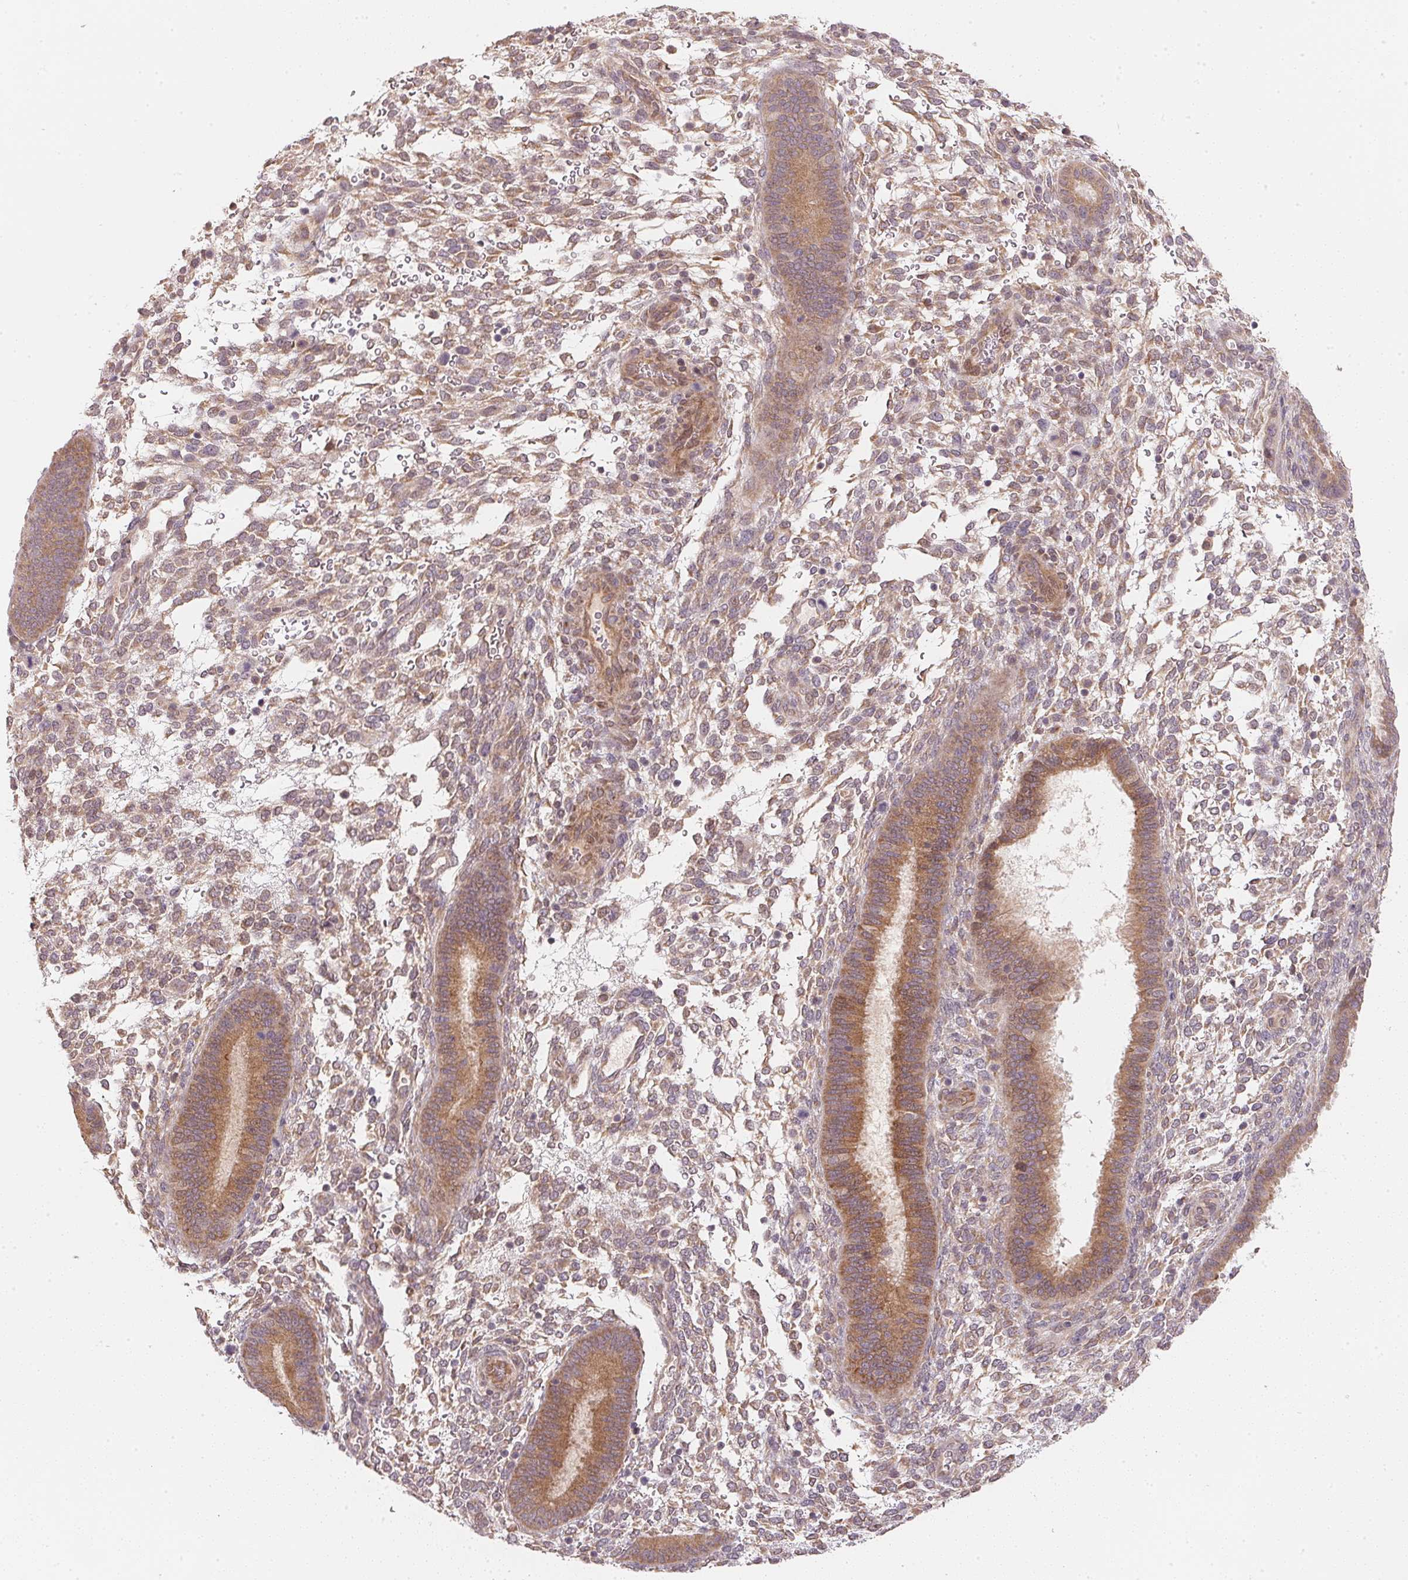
{"staining": {"intensity": "moderate", "quantity": "25%-75%", "location": "cytoplasmic/membranous"}, "tissue": "endometrium", "cell_type": "Cells in endometrial stroma", "image_type": "normal", "snomed": [{"axis": "morphology", "description": "Normal tissue, NOS"}, {"axis": "topography", "description": "Endometrium"}], "caption": "This is an image of IHC staining of benign endometrium, which shows moderate expression in the cytoplasmic/membranous of cells in endometrial stroma.", "gene": "EI24", "patient": {"sex": "female", "age": 39}}